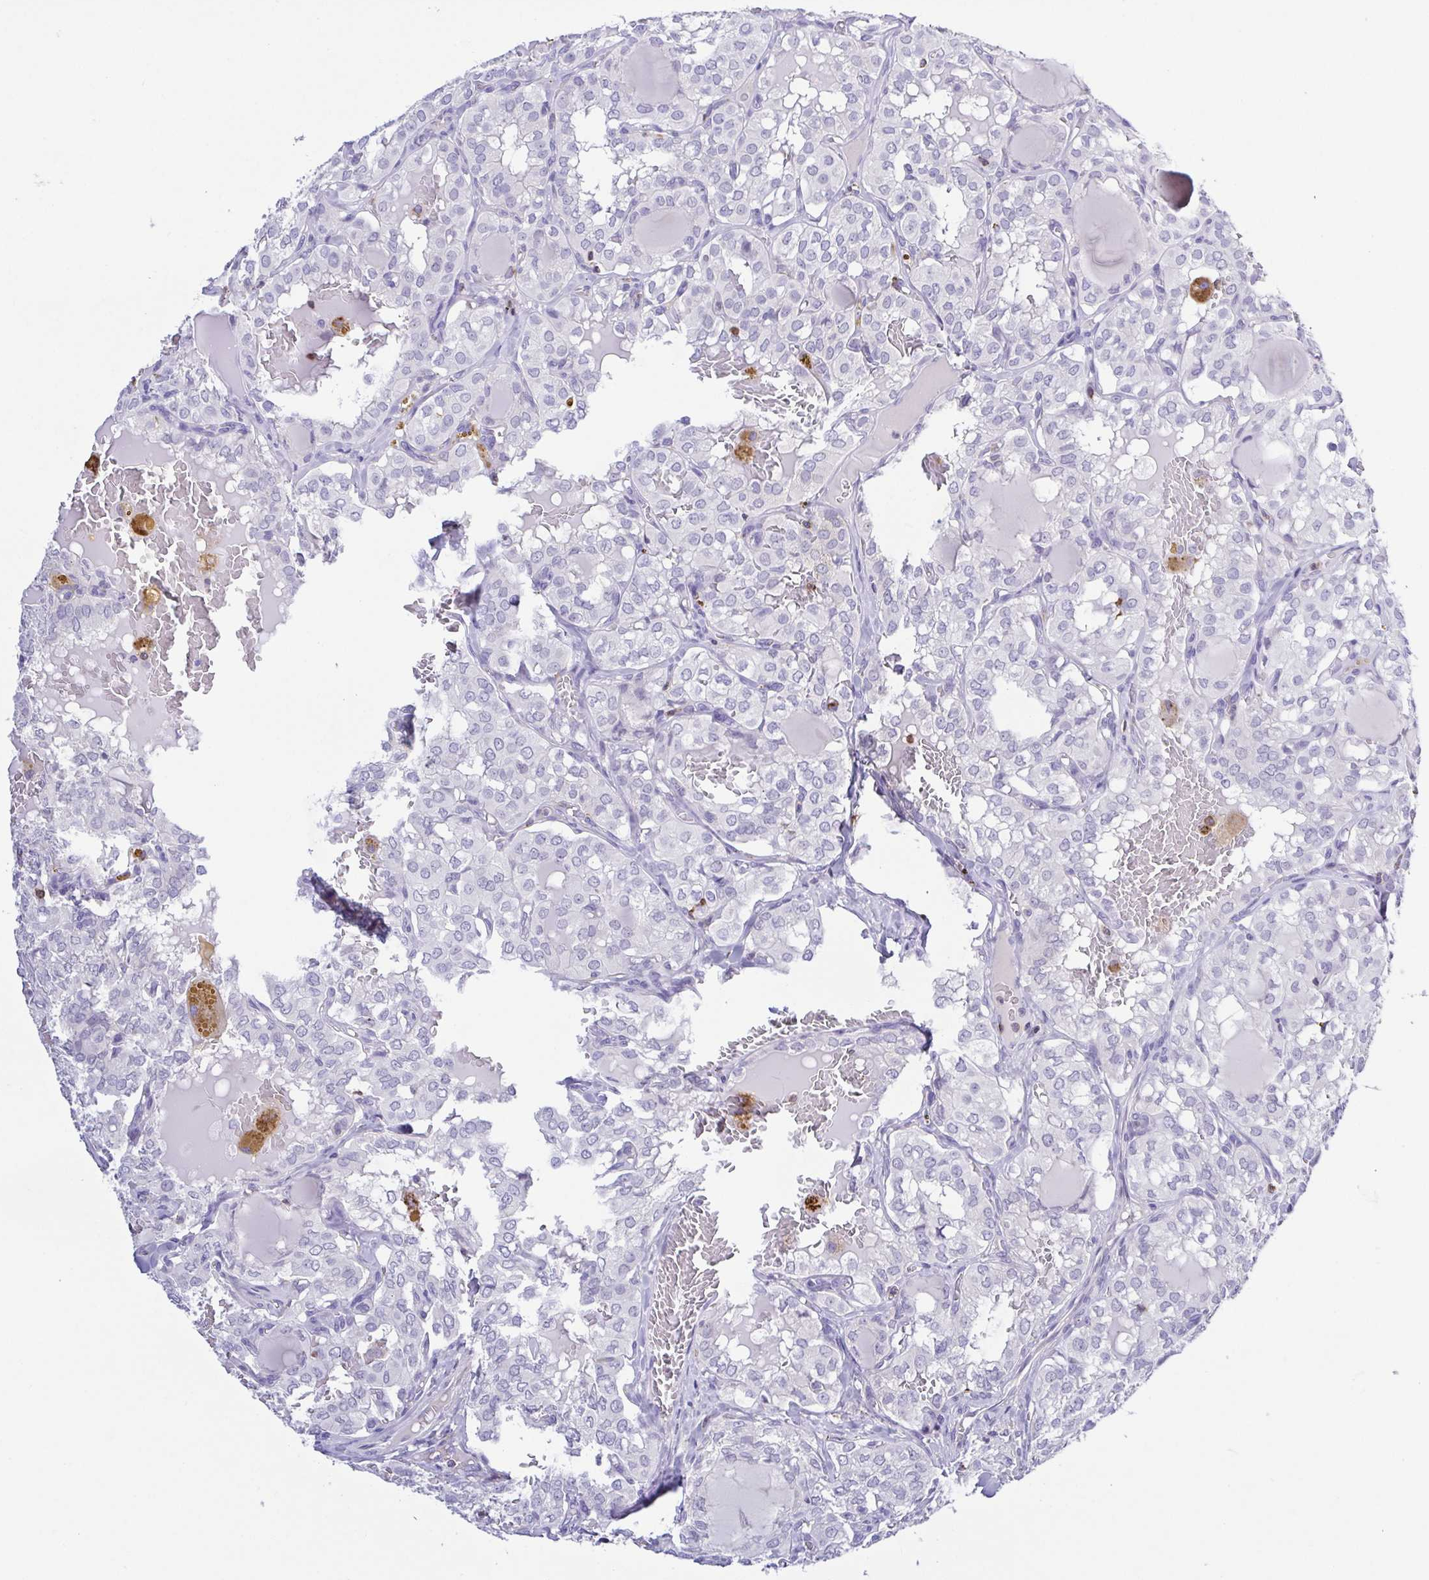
{"staining": {"intensity": "negative", "quantity": "none", "location": "none"}, "tissue": "thyroid cancer", "cell_type": "Tumor cells", "image_type": "cancer", "snomed": [{"axis": "morphology", "description": "Papillary adenocarcinoma, NOS"}, {"axis": "topography", "description": "Thyroid gland"}], "caption": "Tumor cells show no significant protein expression in thyroid papillary adenocarcinoma.", "gene": "PGLYRP1", "patient": {"sex": "male", "age": 20}}